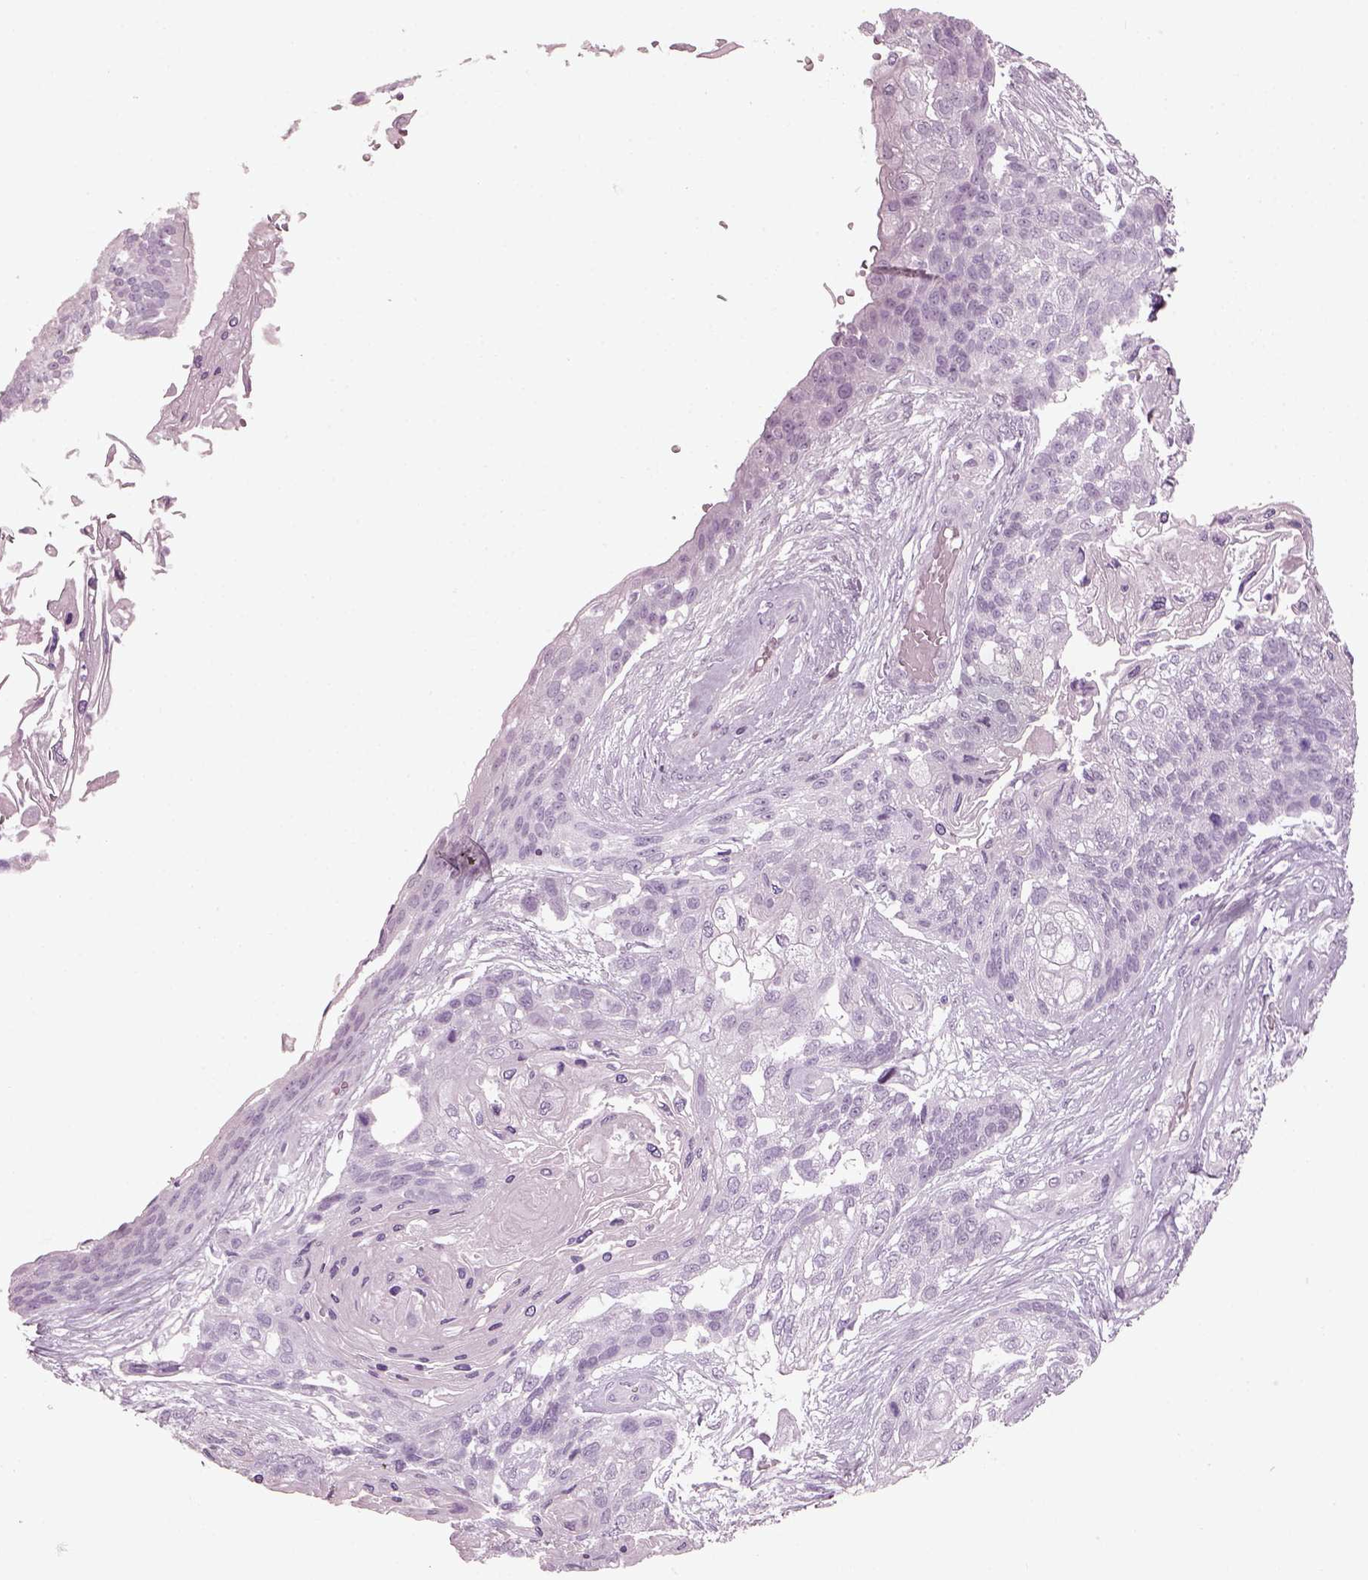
{"staining": {"intensity": "negative", "quantity": "none", "location": "none"}, "tissue": "lung cancer", "cell_type": "Tumor cells", "image_type": "cancer", "snomed": [{"axis": "morphology", "description": "Squamous cell carcinoma, NOS"}, {"axis": "topography", "description": "Lung"}], "caption": "Photomicrograph shows no significant protein positivity in tumor cells of squamous cell carcinoma (lung).", "gene": "PDC", "patient": {"sex": "male", "age": 69}}